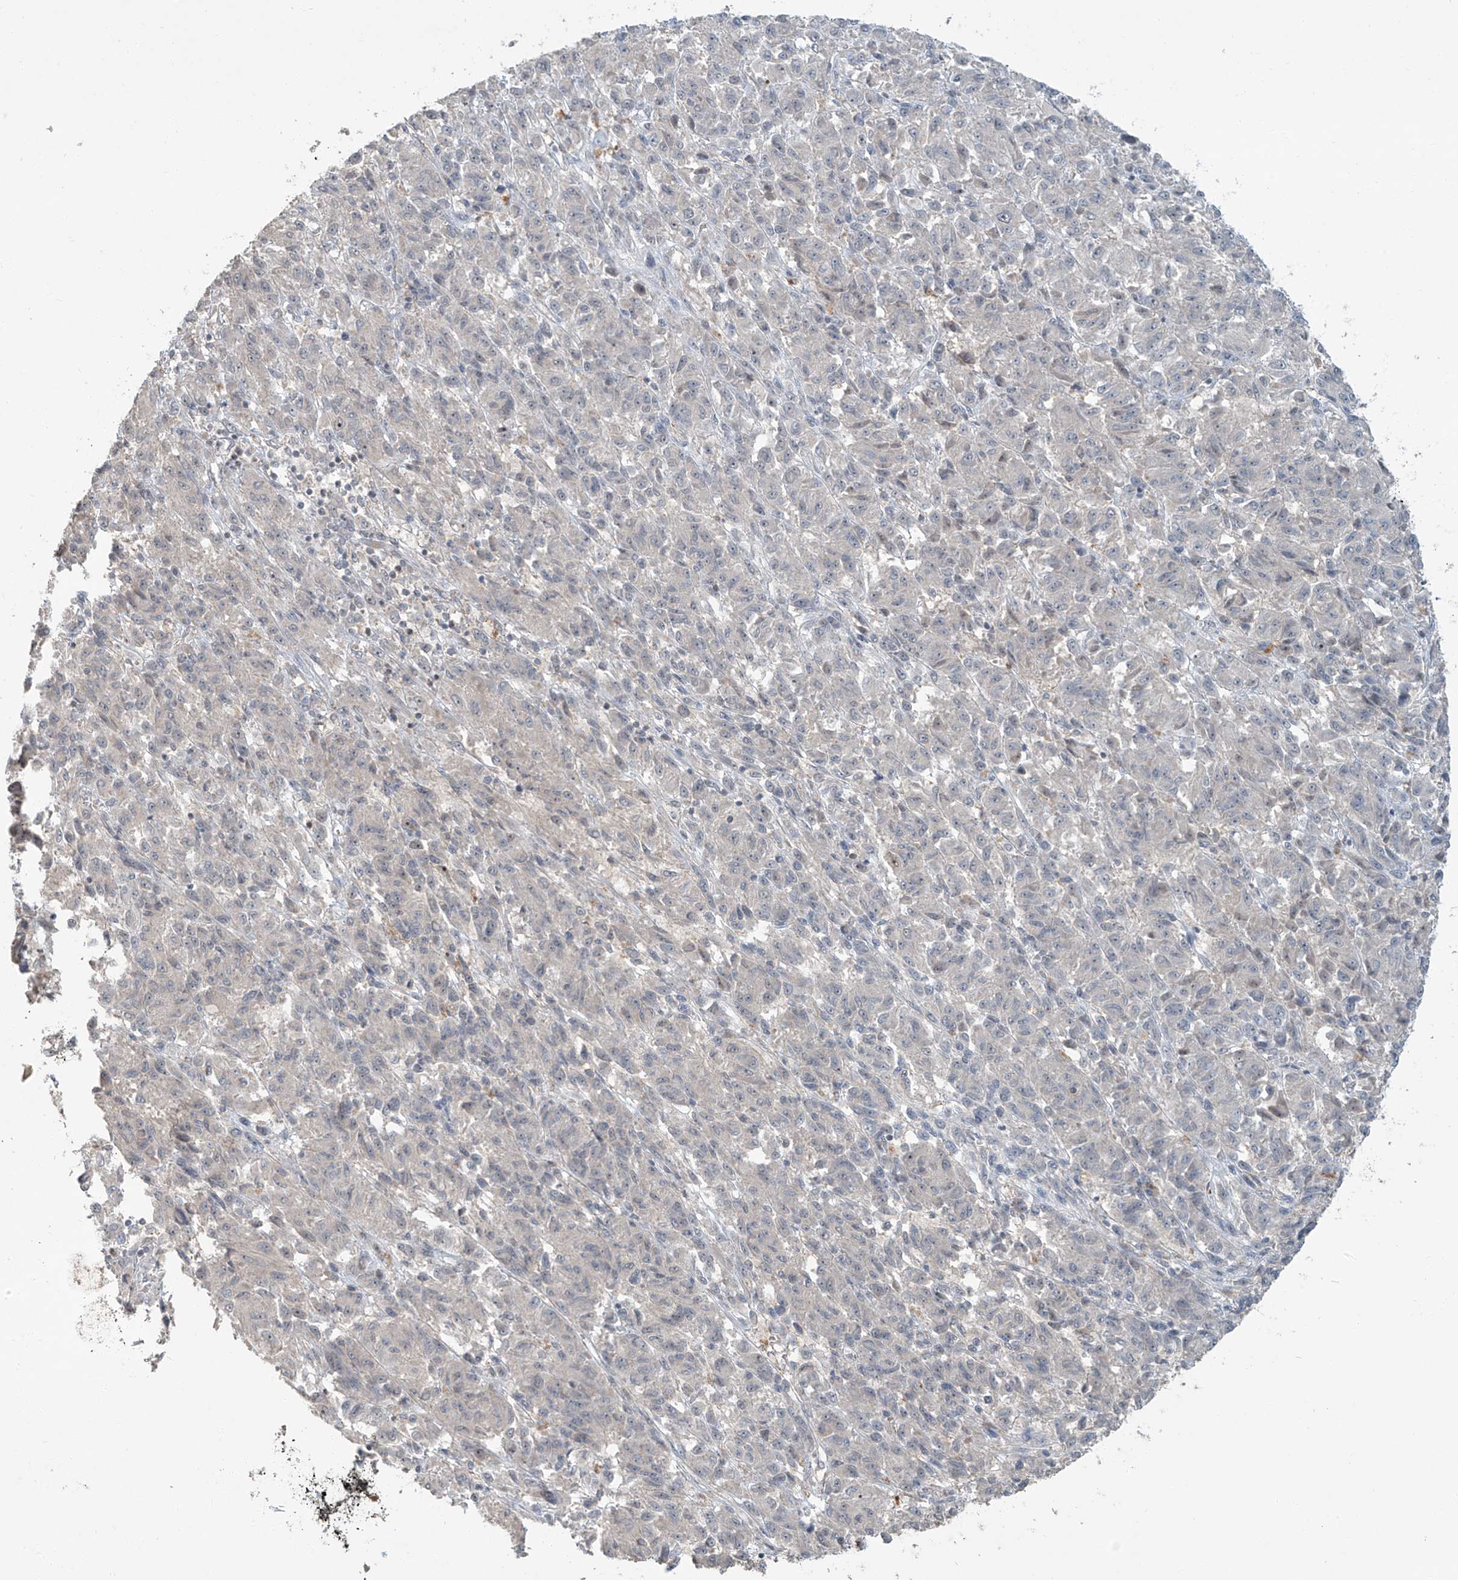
{"staining": {"intensity": "negative", "quantity": "none", "location": "none"}, "tissue": "melanoma", "cell_type": "Tumor cells", "image_type": "cancer", "snomed": [{"axis": "morphology", "description": "Malignant melanoma, Metastatic site"}, {"axis": "topography", "description": "Lung"}], "caption": "Malignant melanoma (metastatic site) was stained to show a protein in brown. There is no significant positivity in tumor cells.", "gene": "ZNF16", "patient": {"sex": "male", "age": 64}}